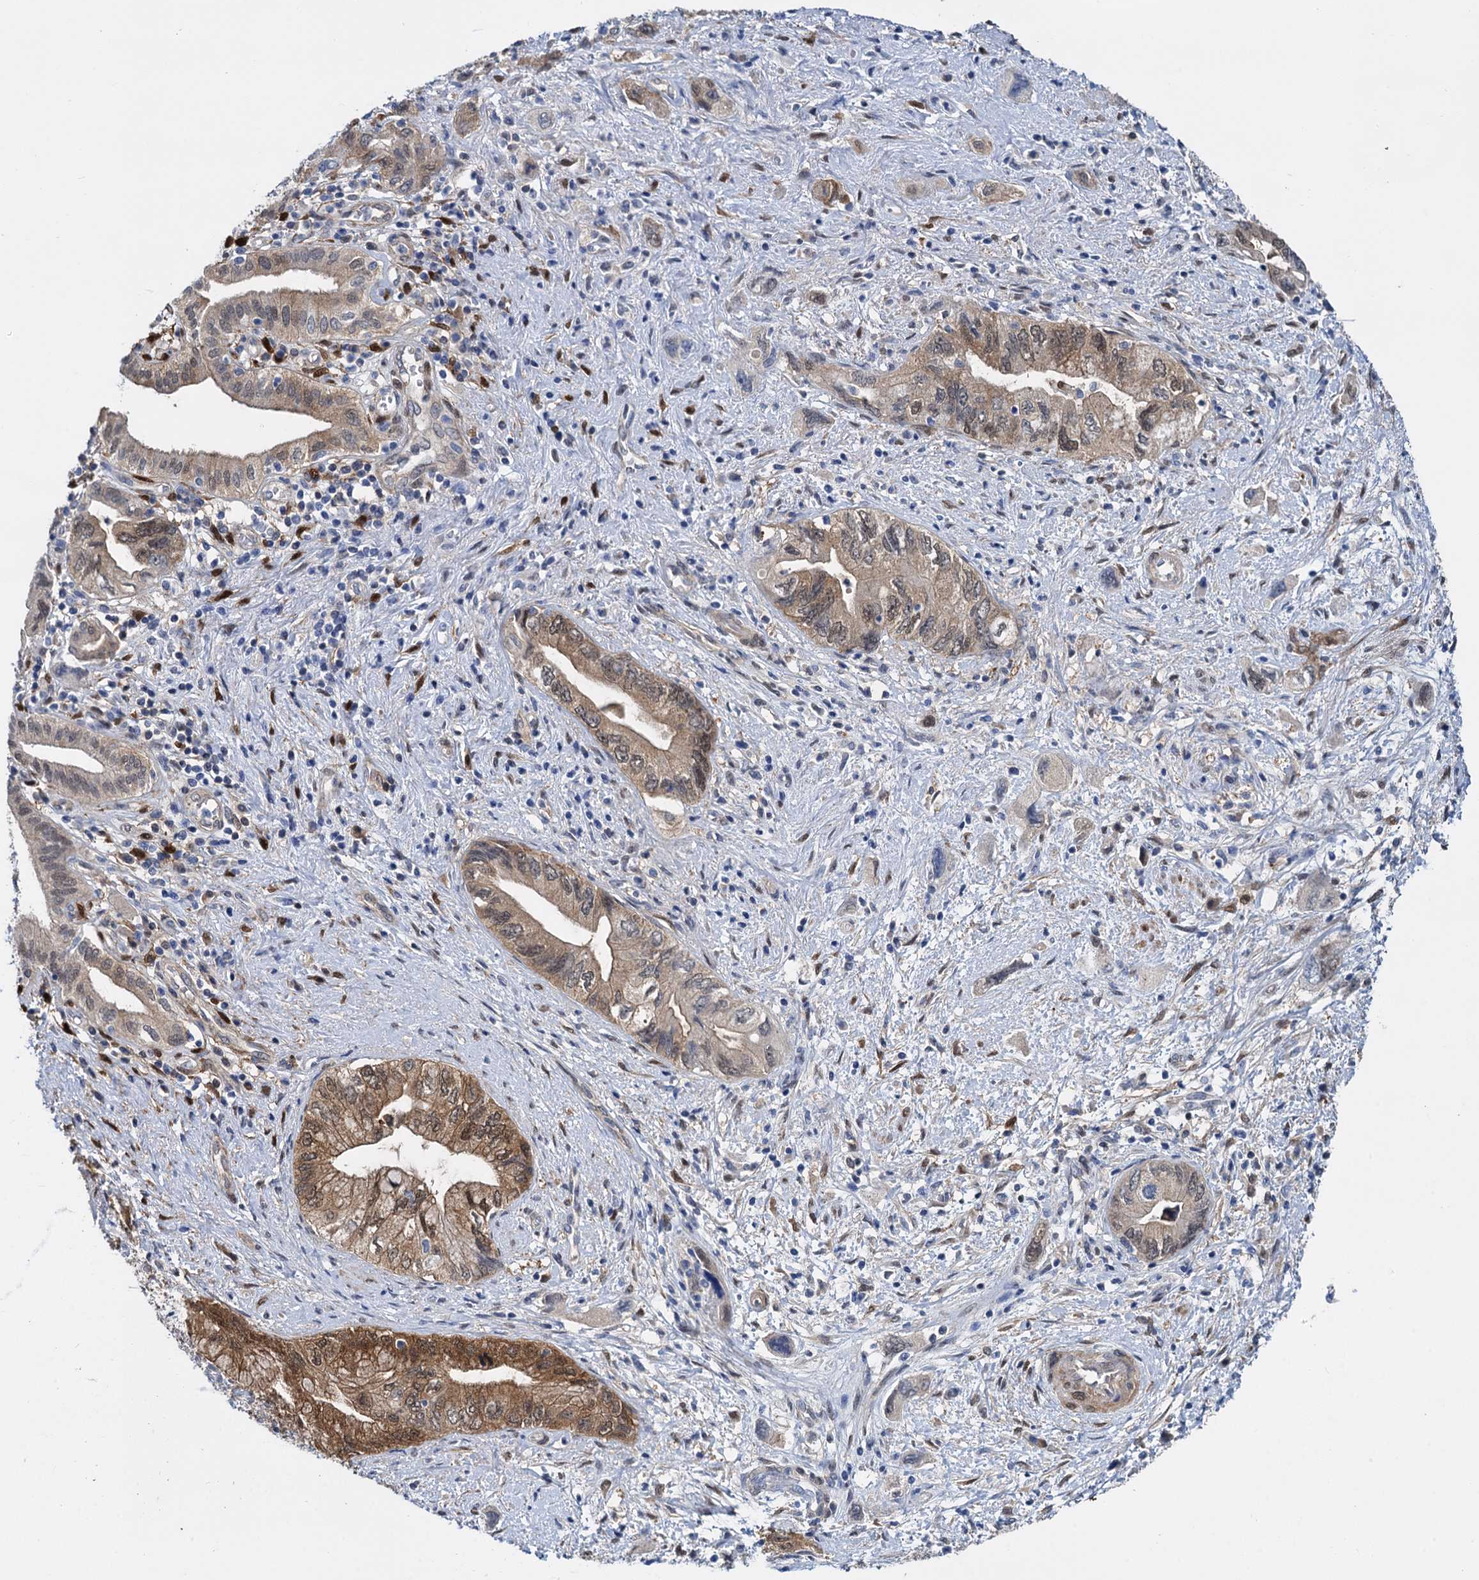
{"staining": {"intensity": "moderate", "quantity": ">75%", "location": "cytoplasmic/membranous"}, "tissue": "pancreatic cancer", "cell_type": "Tumor cells", "image_type": "cancer", "snomed": [{"axis": "morphology", "description": "Adenocarcinoma, NOS"}, {"axis": "topography", "description": "Pancreas"}], "caption": "Immunohistochemistry of pancreatic cancer displays medium levels of moderate cytoplasmic/membranous expression in about >75% of tumor cells.", "gene": "GSTM3", "patient": {"sex": "female", "age": 73}}